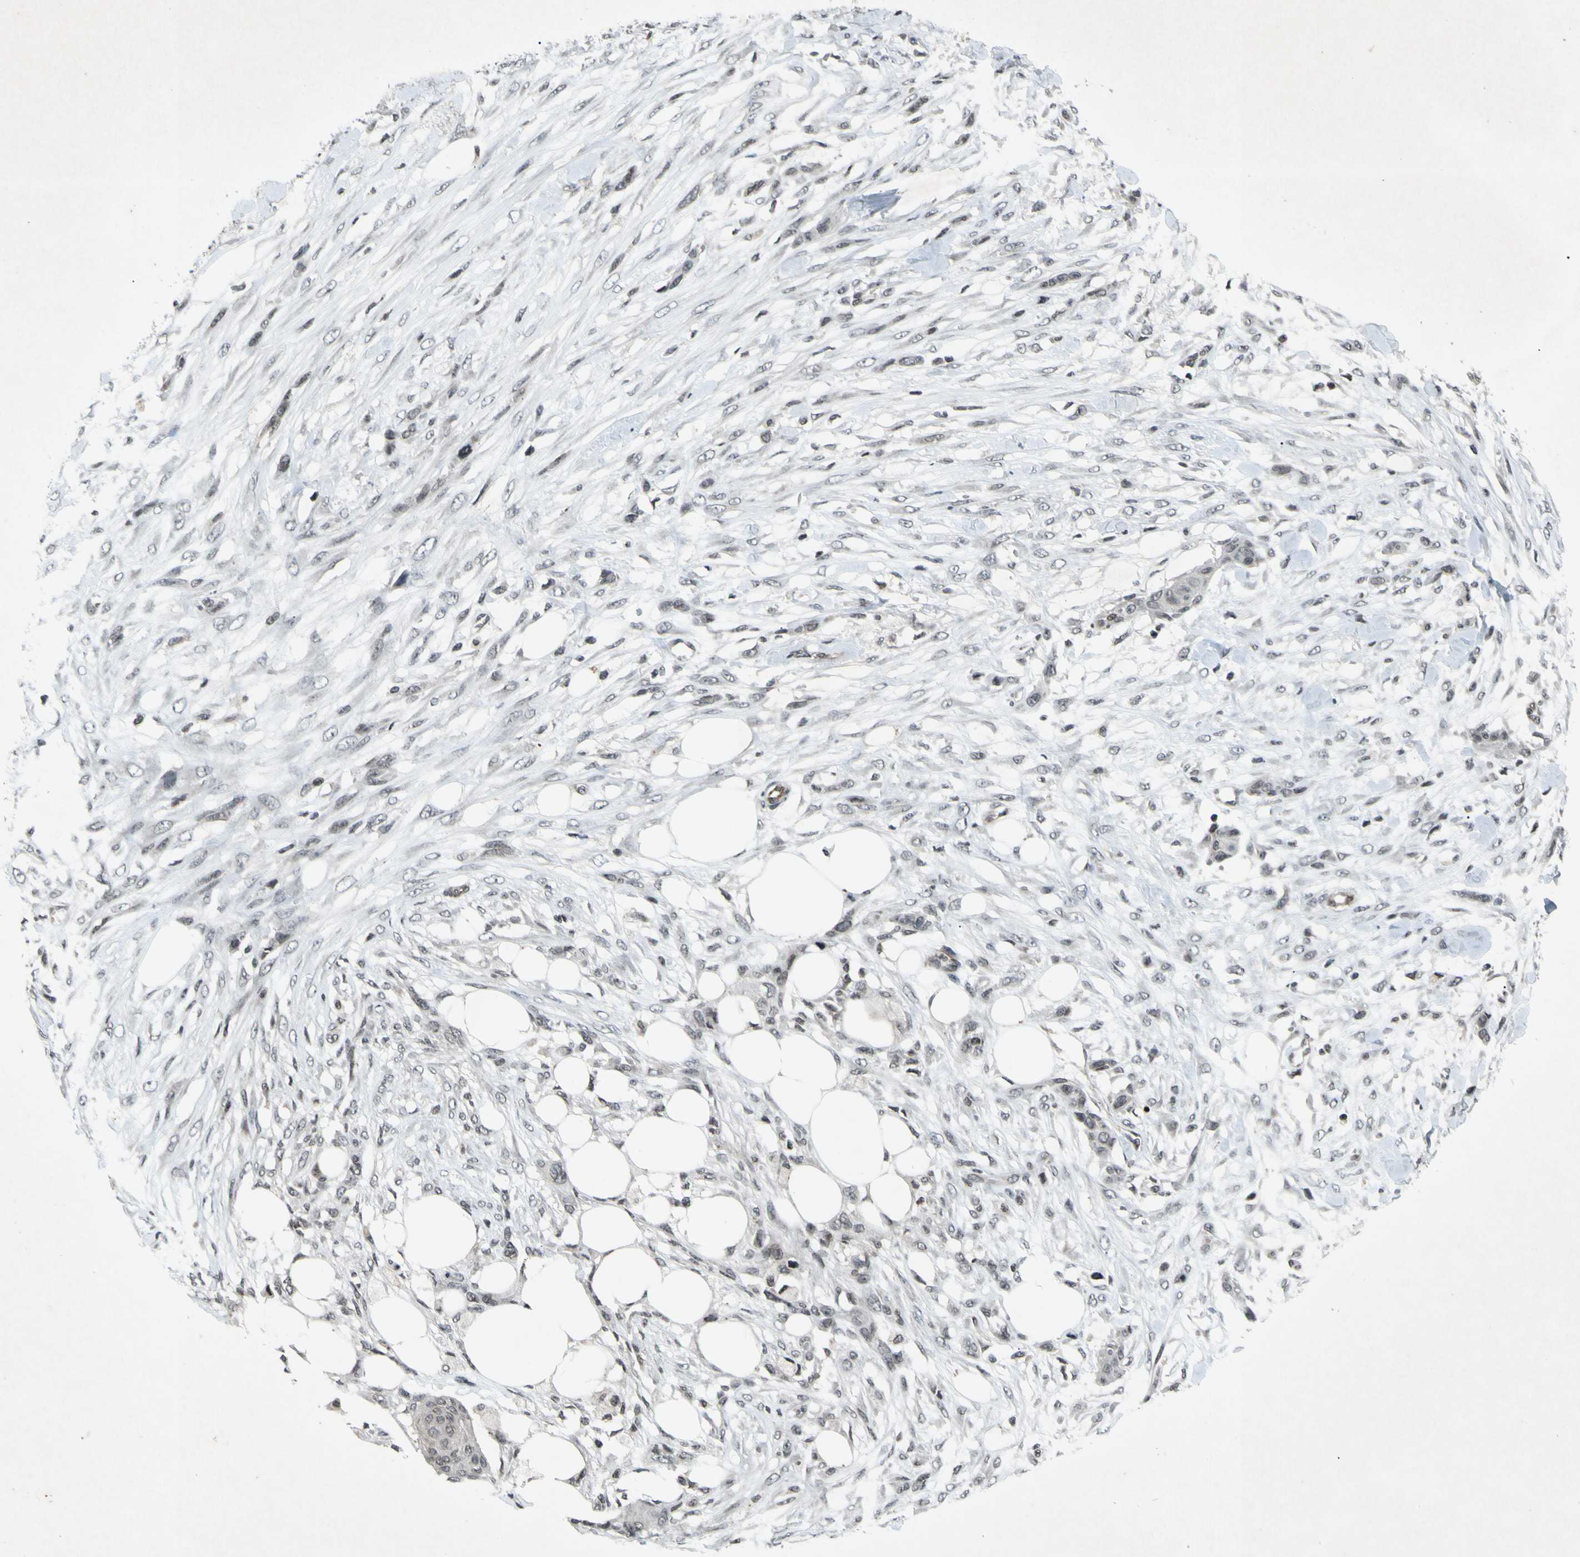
{"staining": {"intensity": "negative", "quantity": "none", "location": "none"}, "tissue": "skin cancer", "cell_type": "Tumor cells", "image_type": "cancer", "snomed": [{"axis": "morphology", "description": "Squamous cell carcinoma, NOS"}, {"axis": "topography", "description": "Skin"}], "caption": "DAB (3,3'-diaminobenzidine) immunohistochemical staining of skin cancer demonstrates no significant staining in tumor cells.", "gene": "XPO1", "patient": {"sex": "female", "age": 59}}